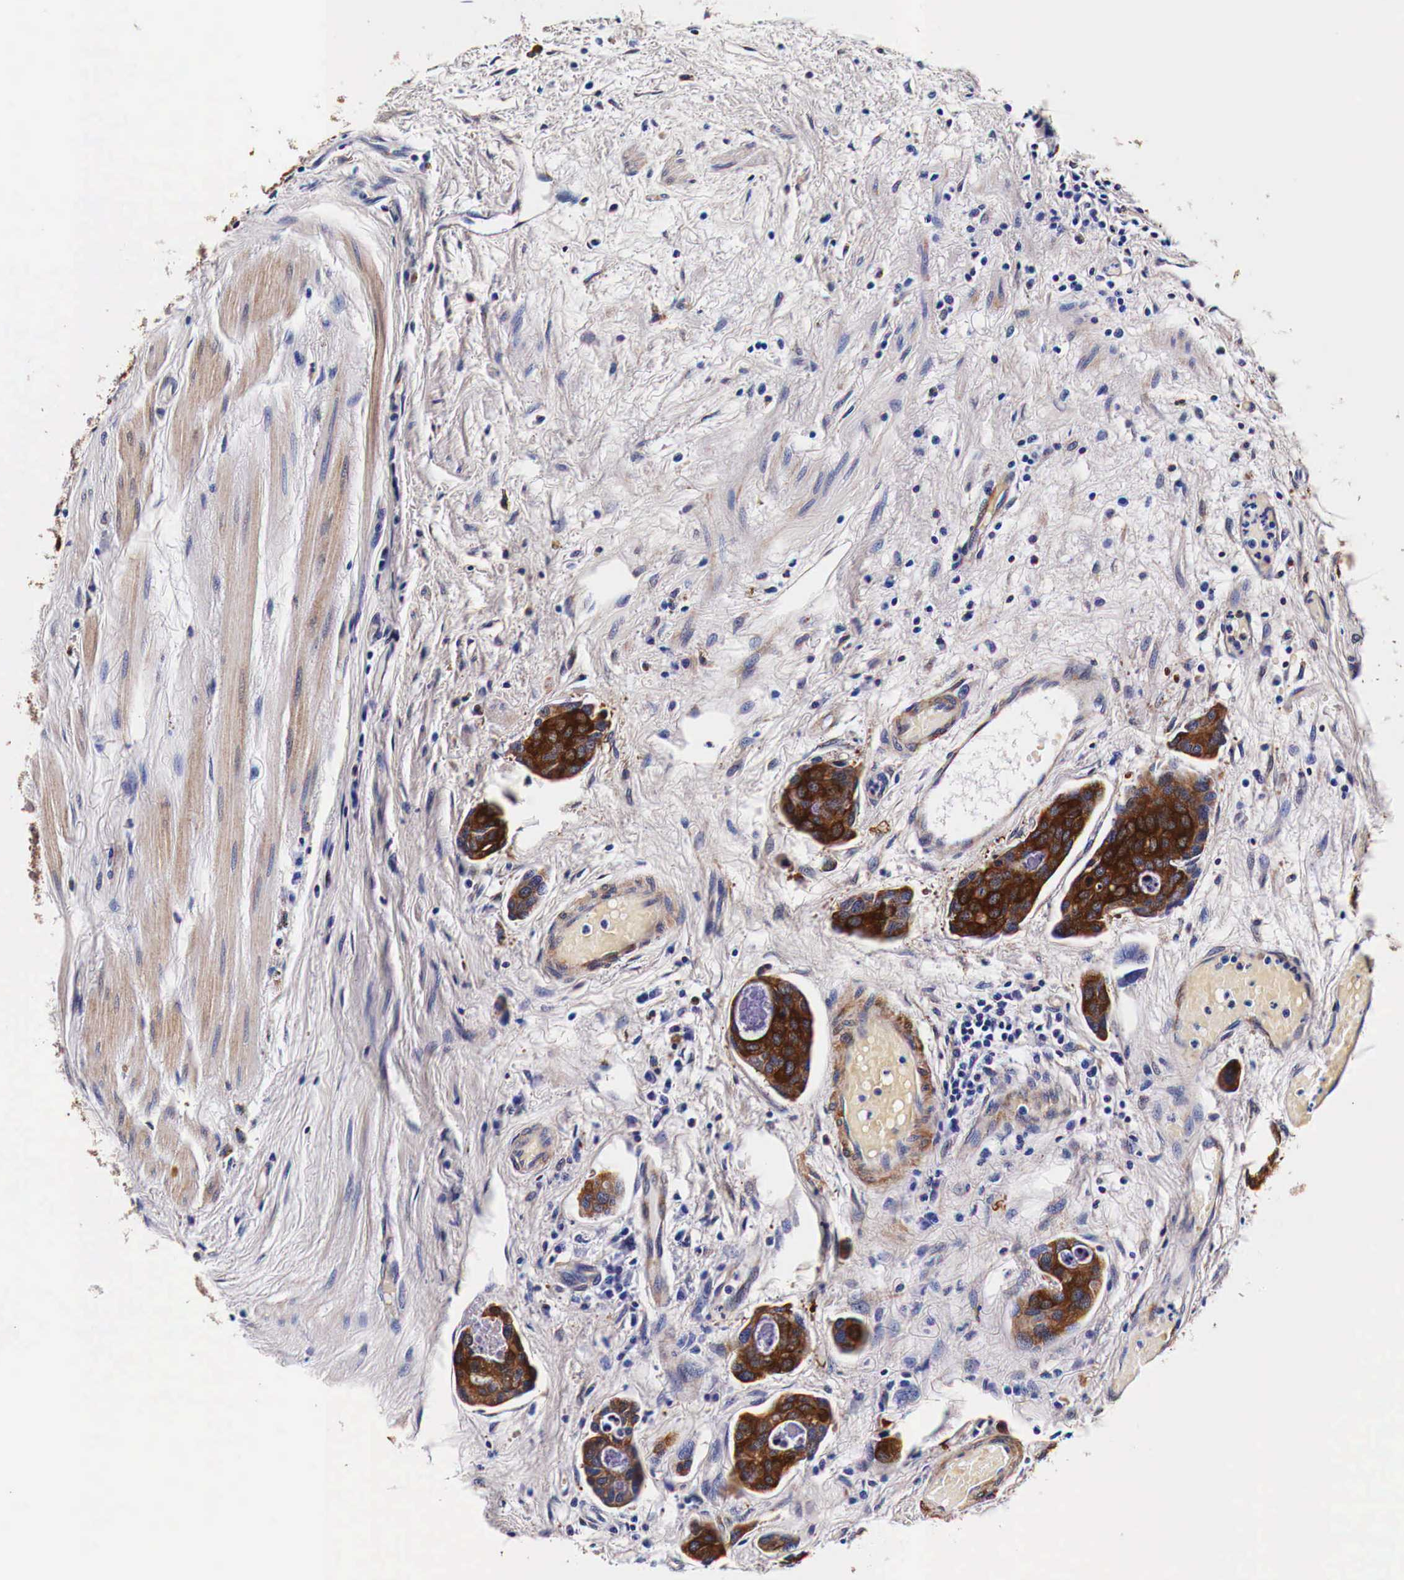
{"staining": {"intensity": "strong", "quantity": ">75%", "location": "cytoplasmic/membranous"}, "tissue": "urothelial cancer", "cell_type": "Tumor cells", "image_type": "cancer", "snomed": [{"axis": "morphology", "description": "Urothelial carcinoma, High grade"}, {"axis": "topography", "description": "Urinary bladder"}], "caption": "IHC (DAB (3,3'-diaminobenzidine)) staining of human urothelial cancer demonstrates strong cytoplasmic/membranous protein expression in approximately >75% of tumor cells. Immunohistochemistry (ihc) stains the protein in brown and the nuclei are stained blue.", "gene": "HSPB1", "patient": {"sex": "male", "age": 78}}